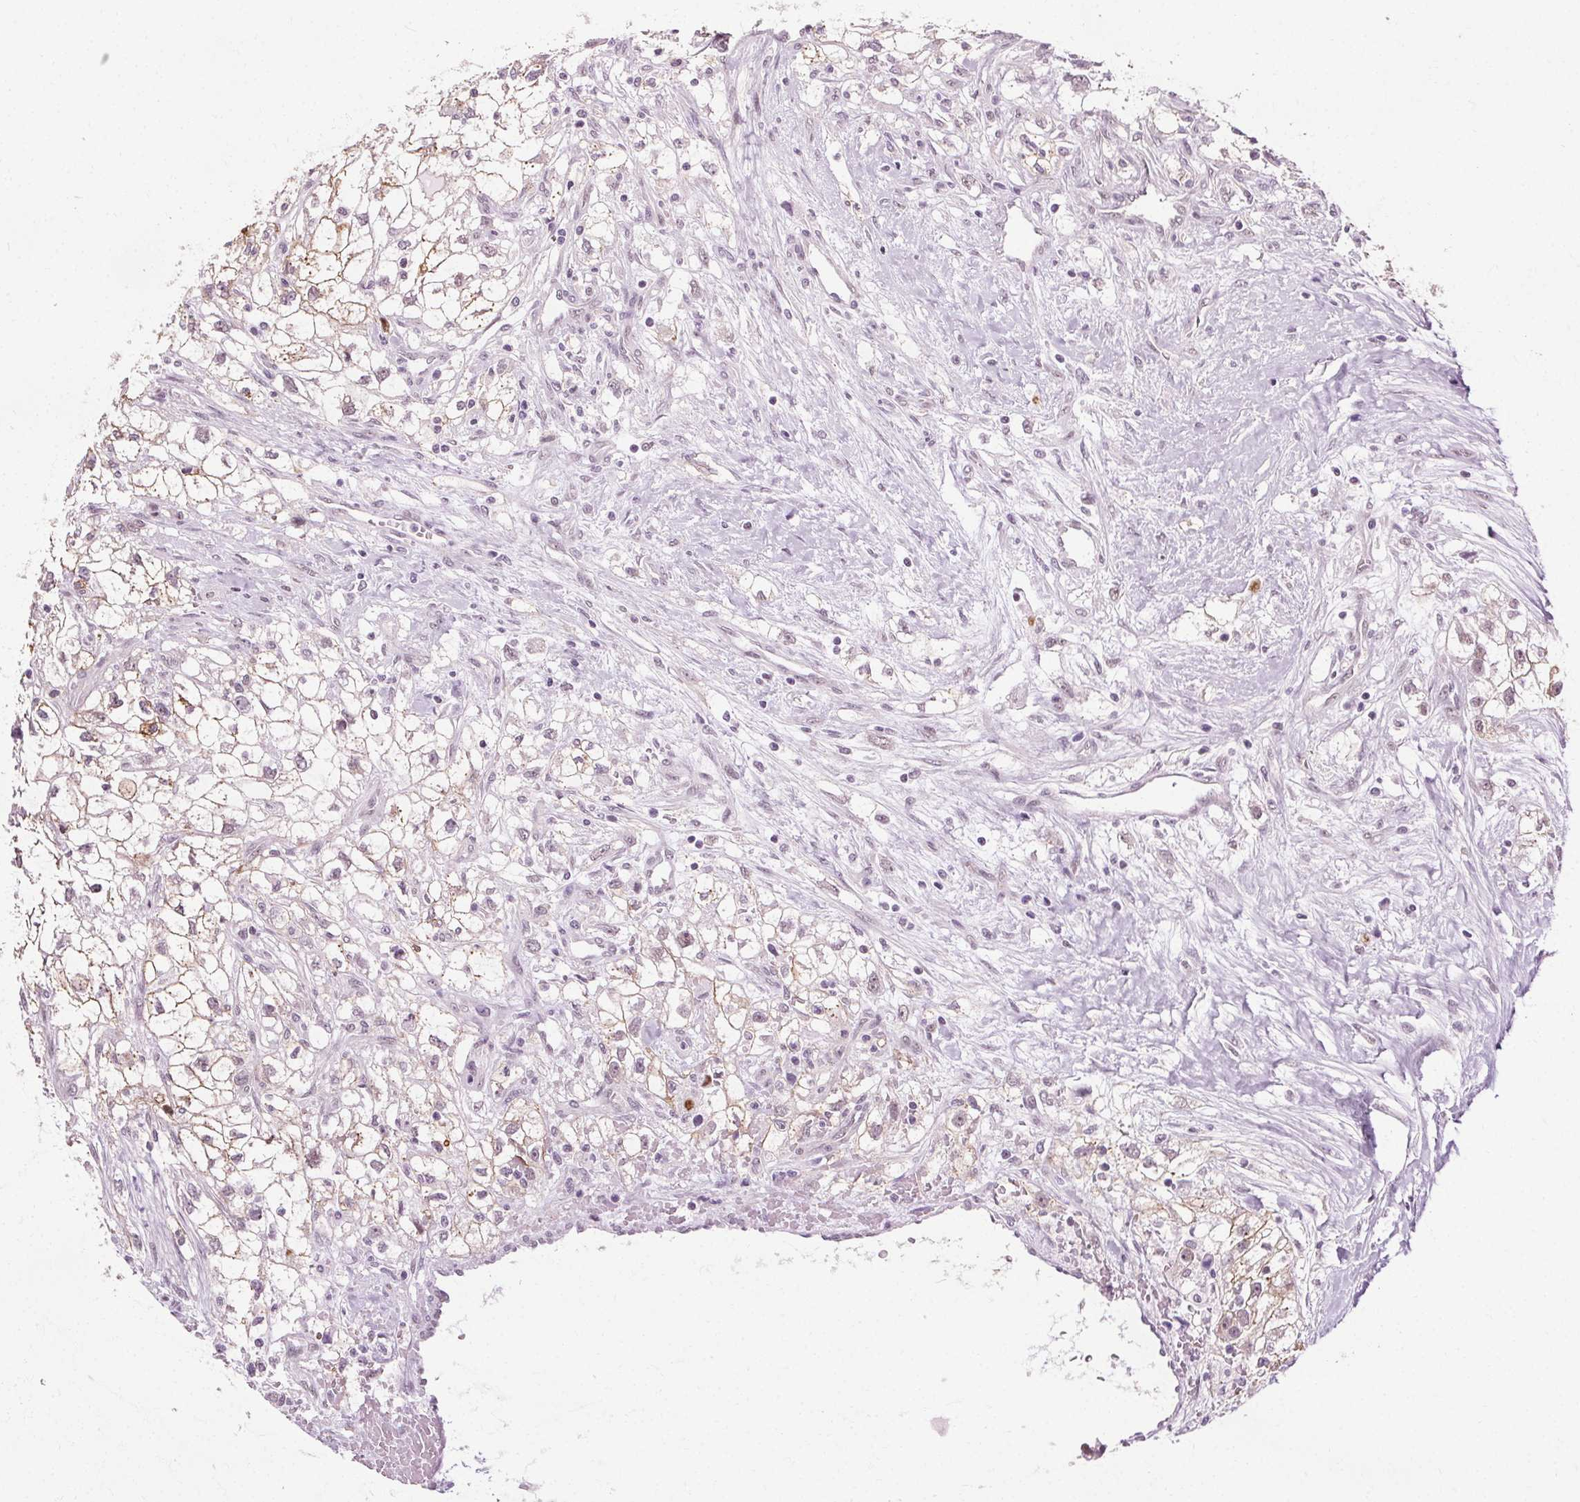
{"staining": {"intensity": "weak", "quantity": "<25%", "location": "cytoplasmic/membranous"}, "tissue": "renal cancer", "cell_type": "Tumor cells", "image_type": "cancer", "snomed": [{"axis": "morphology", "description": "Adenocarcinoma, NOS"}, {"axis": "topography", "description": "Kidney"}], "caption": "A photomicrograph of renal cancer (adenocarcinoma) stained for a protein shows no brown staining in tumor cells. (DAB (3,3'-diaminobenzidine) immunohistochemistry (IHC), high magnification).", "gene": "CEBPA", "patient": {"sex": "male", "age": 59}}